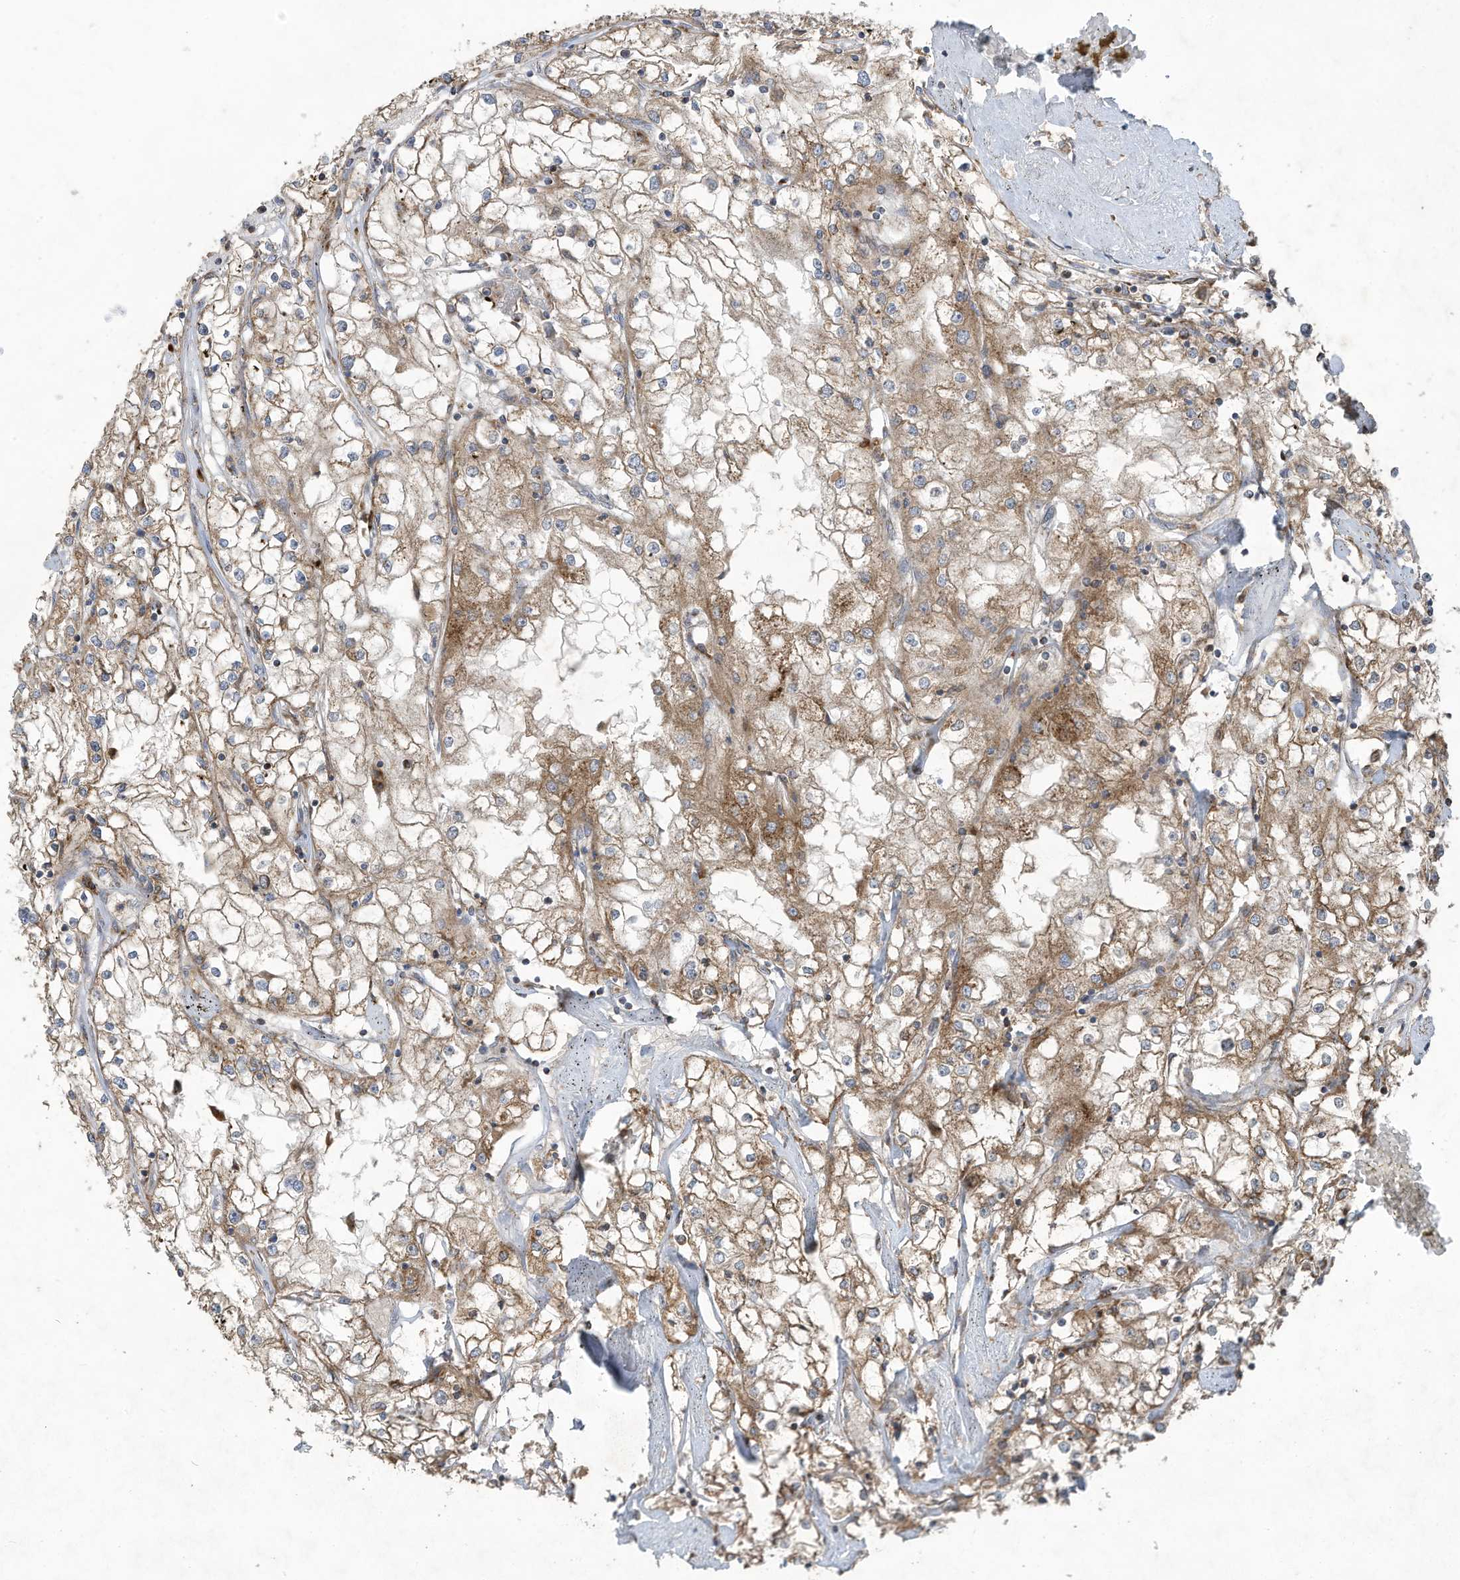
{"staining": {"intensity": "moderate", "quantity": "25%-75%", "location": "cytoplasmic/membranous"}, "tissue": "renal cancer", "cell_type": "Tumor cells", "image_type": "cancer", "snomed": [{"axis": "morphology", "description": "Adenocarcinoma, NOS"}, {"axis": "topography", "description": "Kidney"}], "caption": "A brown stain shows moderate cytoplasmic/membranous staining of a protein in human adenocarcinoma (renal) tumor cells. (brown staining indicates protein expression, while blue staining denotes nuclei).", "gene": "C2orf74", "patient": {"sex": "male", "age": 56}}